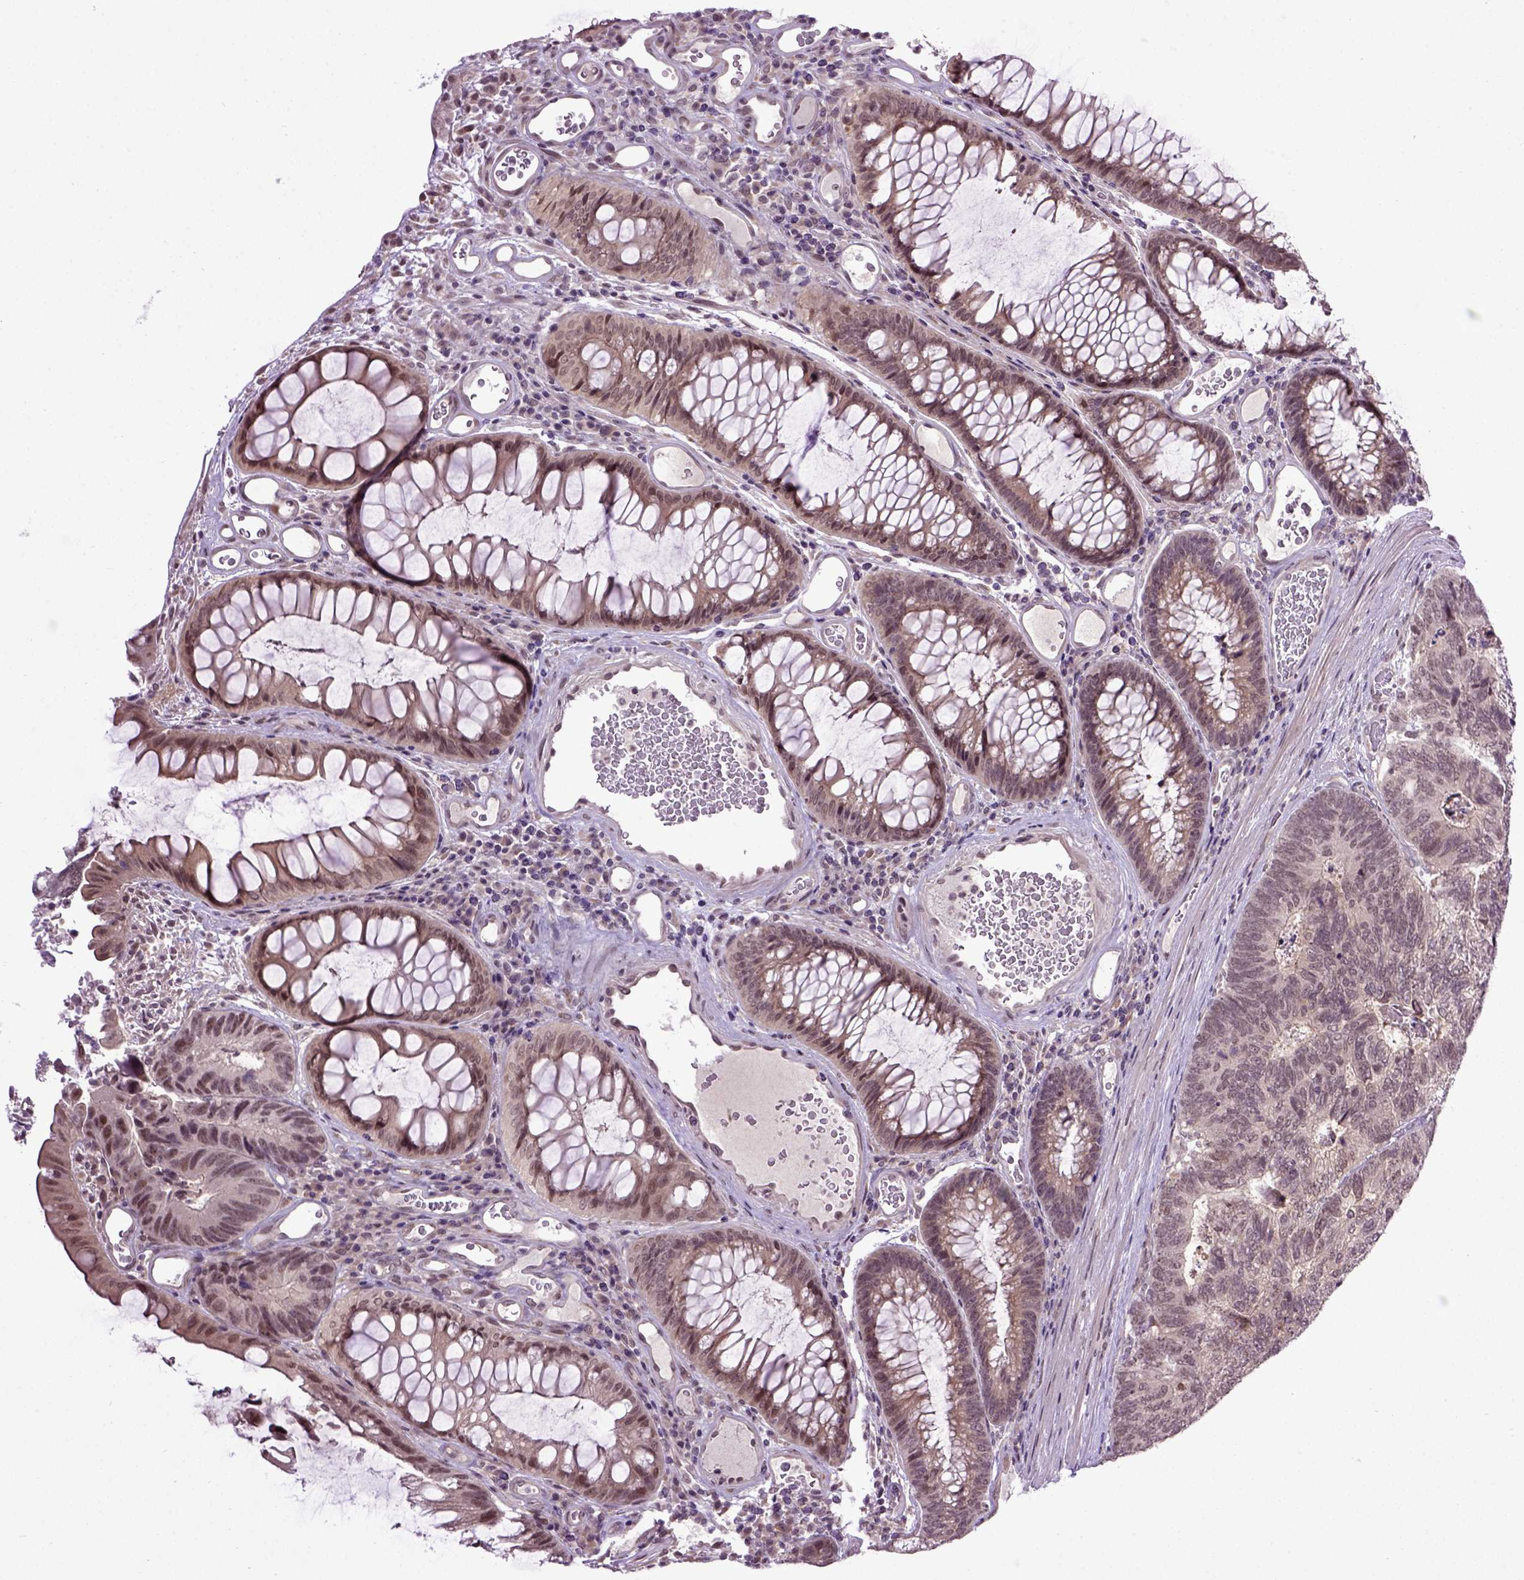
{"staining": {"intensity": "negative", "quantity": "none", "location": "none"}, "tissue": "colorectal cancer", "cell_type": "Tumor cells", "image_type": "cancer", "snomed": [{"axis": "morphology", "description": "Adenocarcinoma, NOS"}, {"axis": "topography", "description": "Colon"}], "caption": "Colorectal cancer (adenocarcinoma) was stained to show a protein in brown. There is no significant expression in tumor cells.", "gene": "RAB43", "patient": {"sex": "female", "age": 67}}